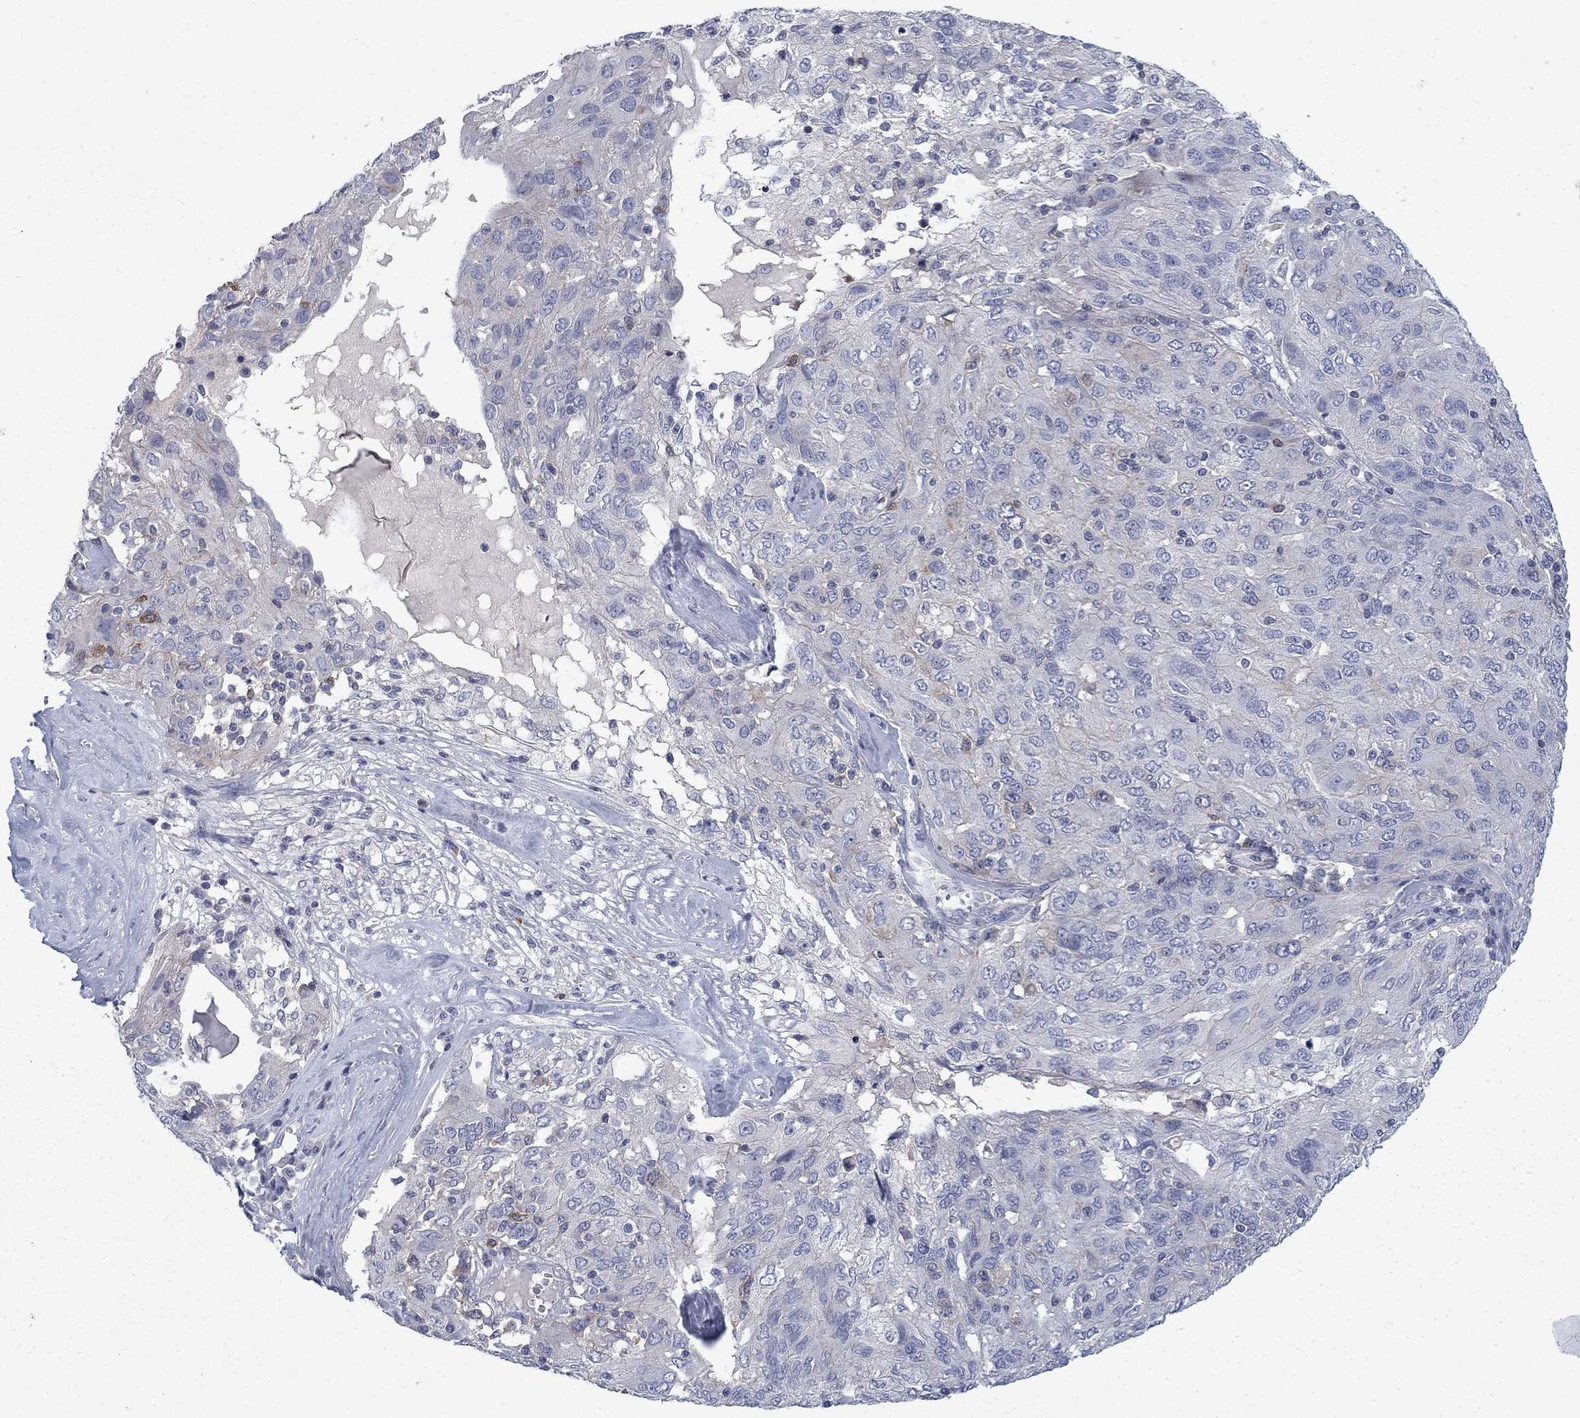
{"staining": {"intensity": "negative", "quantity": "none", "location": "none"}, "tissue": "ovarian cancer", "cell_type": "Tumor cells", "image_type": "cancer", "snomed": [{"axis": "morphology", "description": "Carcinoma, endometroid"}, {"axis": "topography", "description": "Ovary"}], "caption": "Immunohistochemistry histopathology image of ovarian endometroid carcinoma stained for a protein (brown), which demonstrates no staining in tumor cells.", "gene": "KIF15", "patient": {"sex": "female", "age": 50}}